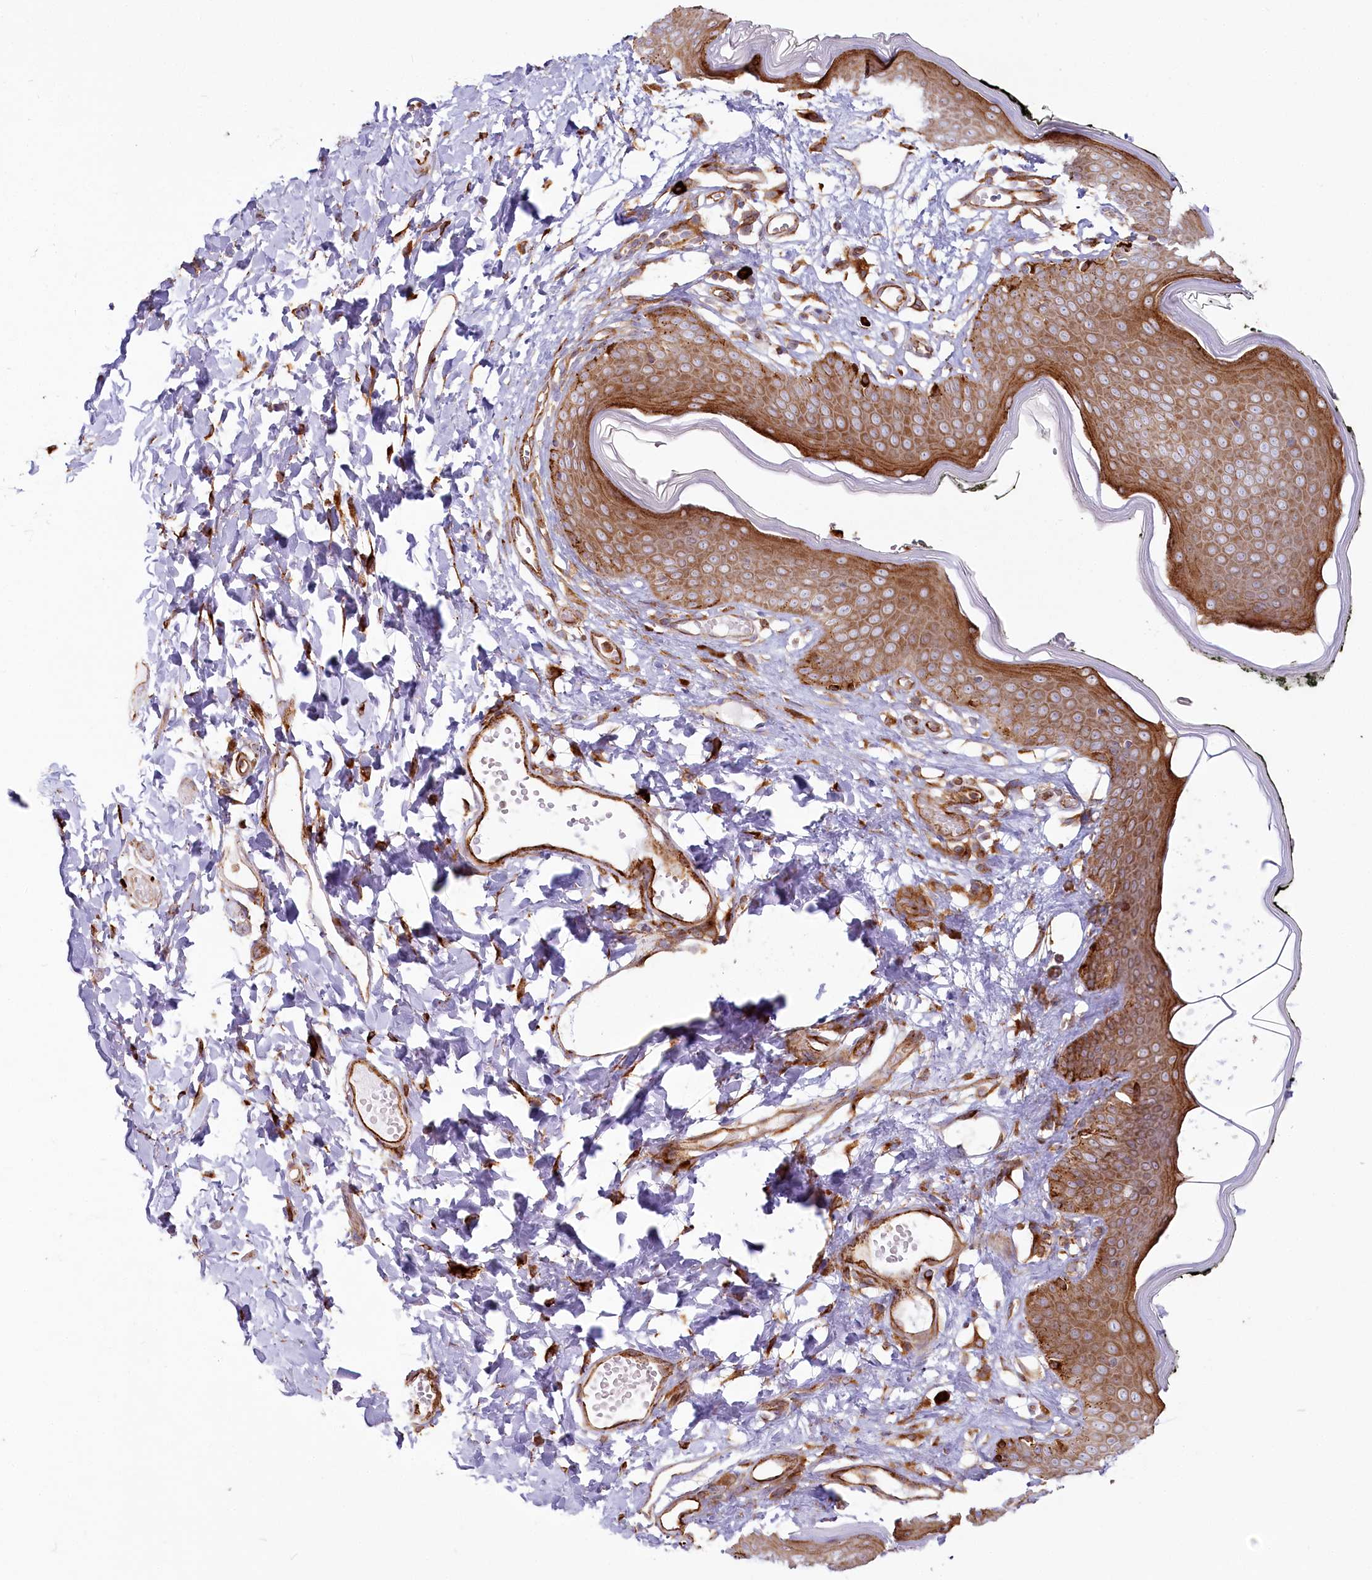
{"staining": {"intensity": "strong", "quantity": ">75%", "location": "cytoplasmic/membranous"}, "tissue": "skin", "cell_type": "Epidermal cells", "image_type": "normal", "snomed": [{"axis": "morphology", "description": "Normal tissue, NOS"}, {"axis": "morphology", "description": "Inflammation, NOS"}, {"axis": "topography", "description": "Vulva"}], "caption": "High-magnification brightfield microscopy of unremarkable skin stained with DAB (3,3'-diaminobenzidine) (brown) and counterstained with hematoxylin (blue). epidermal cells exhibit strong cytoplasmic/membranous staining is identified in about>75% of cells. The staining was performed using DAB (3,3'-diaminobenzidine) to visualize the protein expression in brown, while the nuclei were stained in blue with hematoxylin (Magnification: 20x).", "gene": "HARS2", "patient": {"sex": "female", "age": 84}}